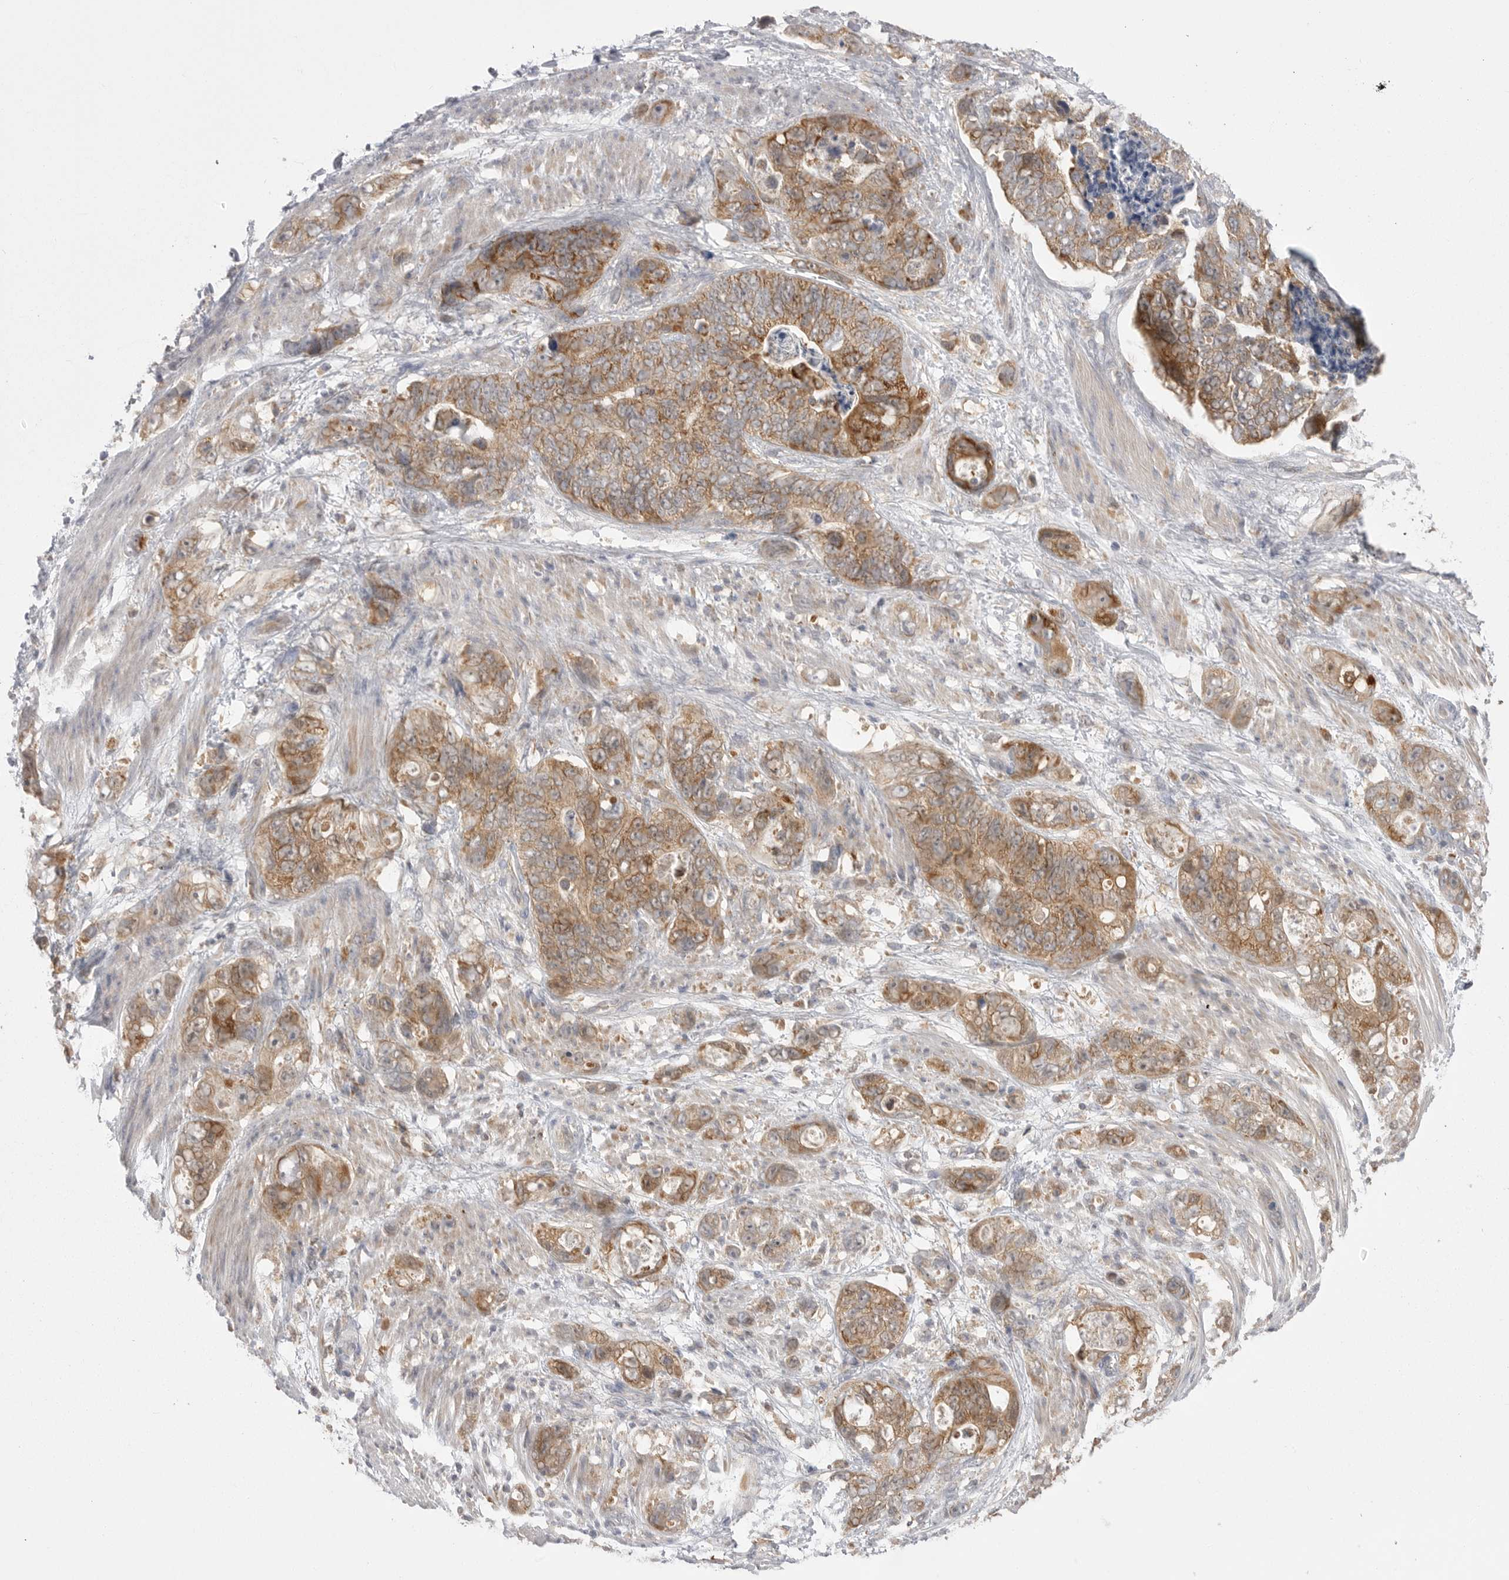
{"staining": {"intensity": "moderate", "quantity": ">75%", "location": "cytoplasmic/membranous"}, "tissue": "stomach cancer", "cell_type": "Tumor cells", "image_type": "cancer", "snomed": [{"axis": "morphology", "description": "Normal tissue, NOS"}, {"axis": "morphology", "description": "Adenocarcinoma, NOS"}, {"axis": "topography", "description": "Stomach"}], "caption": "A high-resolution photomicrograph shows immunohistochemistry (IHC) staining of stomach cancer, which displays moderate cytoplasmic/membranous staining in about >75% of tumor cells.", "gene": "KYAT3", "patient": {"sex": "female", "age": 89}}